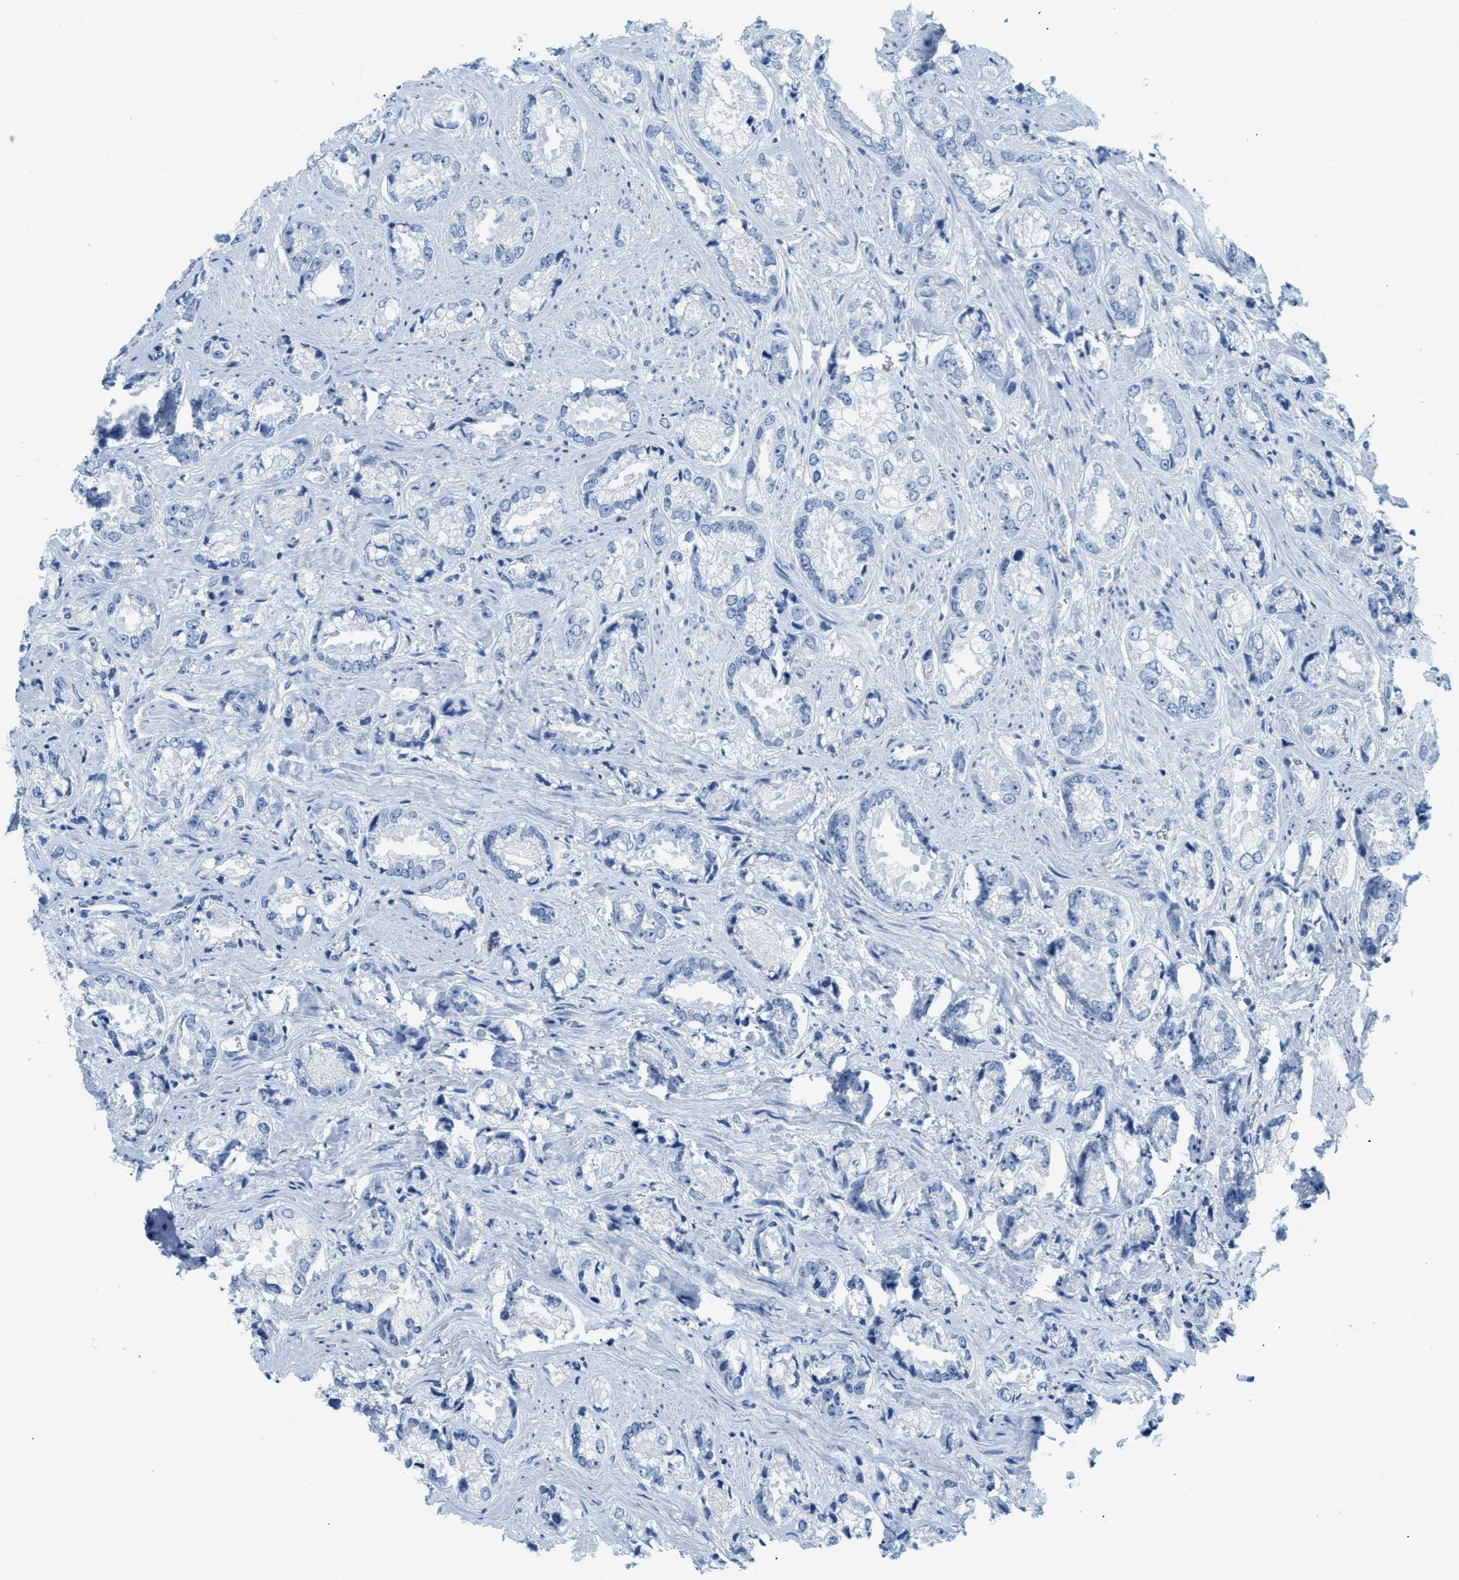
{"staining": {"intensity": "negative", "quantity": "none", "location": "none"}, "tissue": "prostate cancer", "cell_type": "Tumor cells", "image_type": "cancer", "snomed": [{"axis": "morphology", "description": "Adenocarcinoma, High grade"}, {"axis": "topography", "description": "Prostate"}], "caption": "IHC of human prostate high-grade adenocarcinoma exhibits no staining in tumor cells.", "gene": "LCN2", "patient": {"sex": "male", "age": 61}}